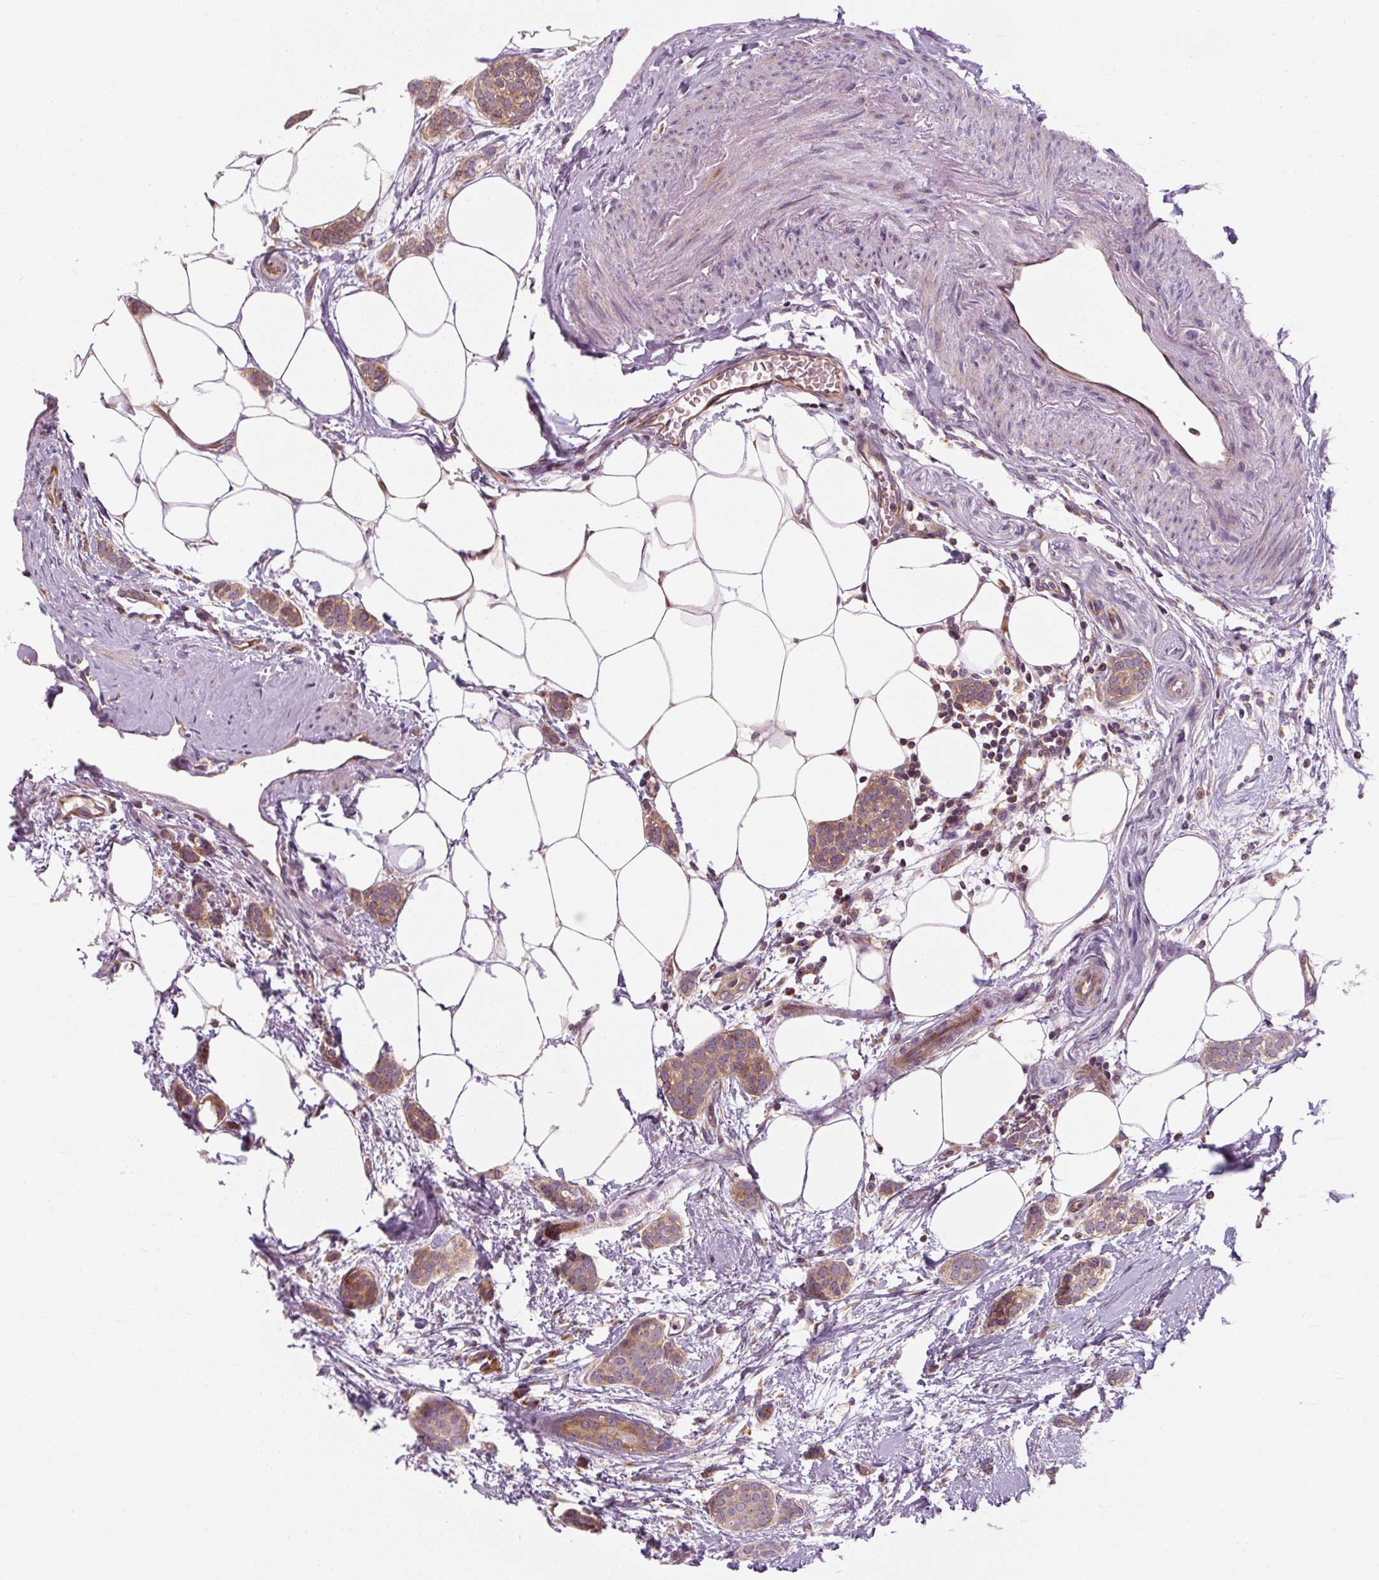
{"staining": {"intensity": "moderate", "quantity": ">75%", "location": "cytoplasmic/membranous"}, "tissue": "breast cancer", "cell_type": "Tumor cells", "image_type": "cancer", "snomed": [{"axis": "morphology", "description": "Duct carcinoma"}, {"axis": "topography", "description": "Breast"}], "caption": "This histopathology image demonstrates breast cancer stained with immunohistochemistry to label a protein in brown. The cytoplasmic/membranous of tumor cells show moderate positivity for the protein. Nuclei are counter-stained blue.", "gene": "PRSS48", "patient": {"sex": "female", "age": 72}}